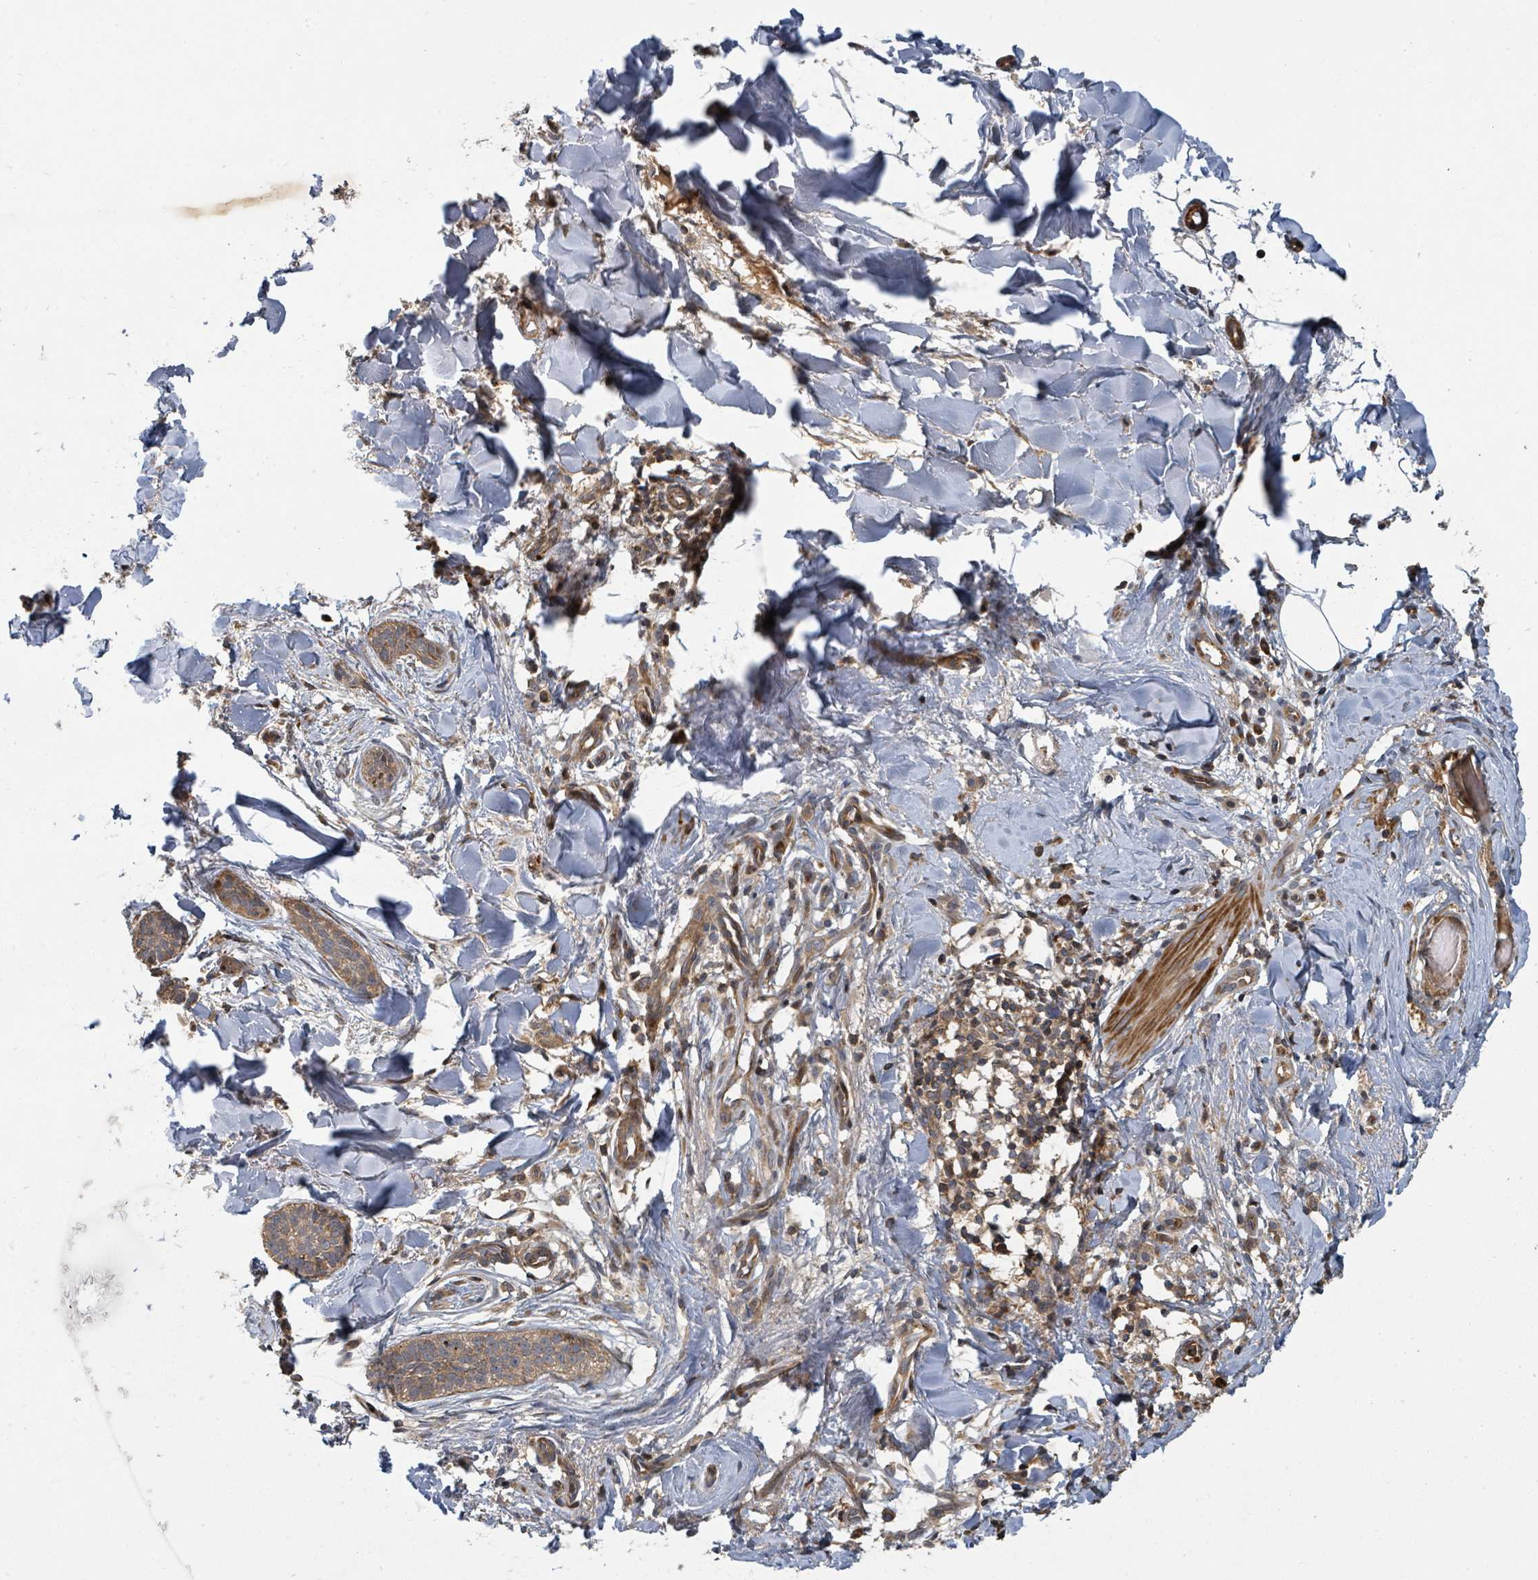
{"staining": {"intensity": "moderate", "quantity": ">75%", "location": "cytoplasmic/membranous"}, "tissue": "skin cancer", "cell_type": "Tumor cells", "image_type": "cancer", "snomed": [{"axis": "morphology", "description": "Basal cell carcinoma"}, {"axis": "topography", "description": "Skin"}], "caption": "IHC staining of skin cancer, which shows medium levels of moderate cytoplasmic/membranous positivity in about >75% of tumor cells indicating moderate cytoplasmic/membranous protein positivity. The staining was performed using DAB (3,3'-diaminobenzidine) (brown) for protein detection and nuclei were counterstained in hematoxylin (blue).", "gene": "DPM1", "patient": {"sex": "male", "age": 52}}